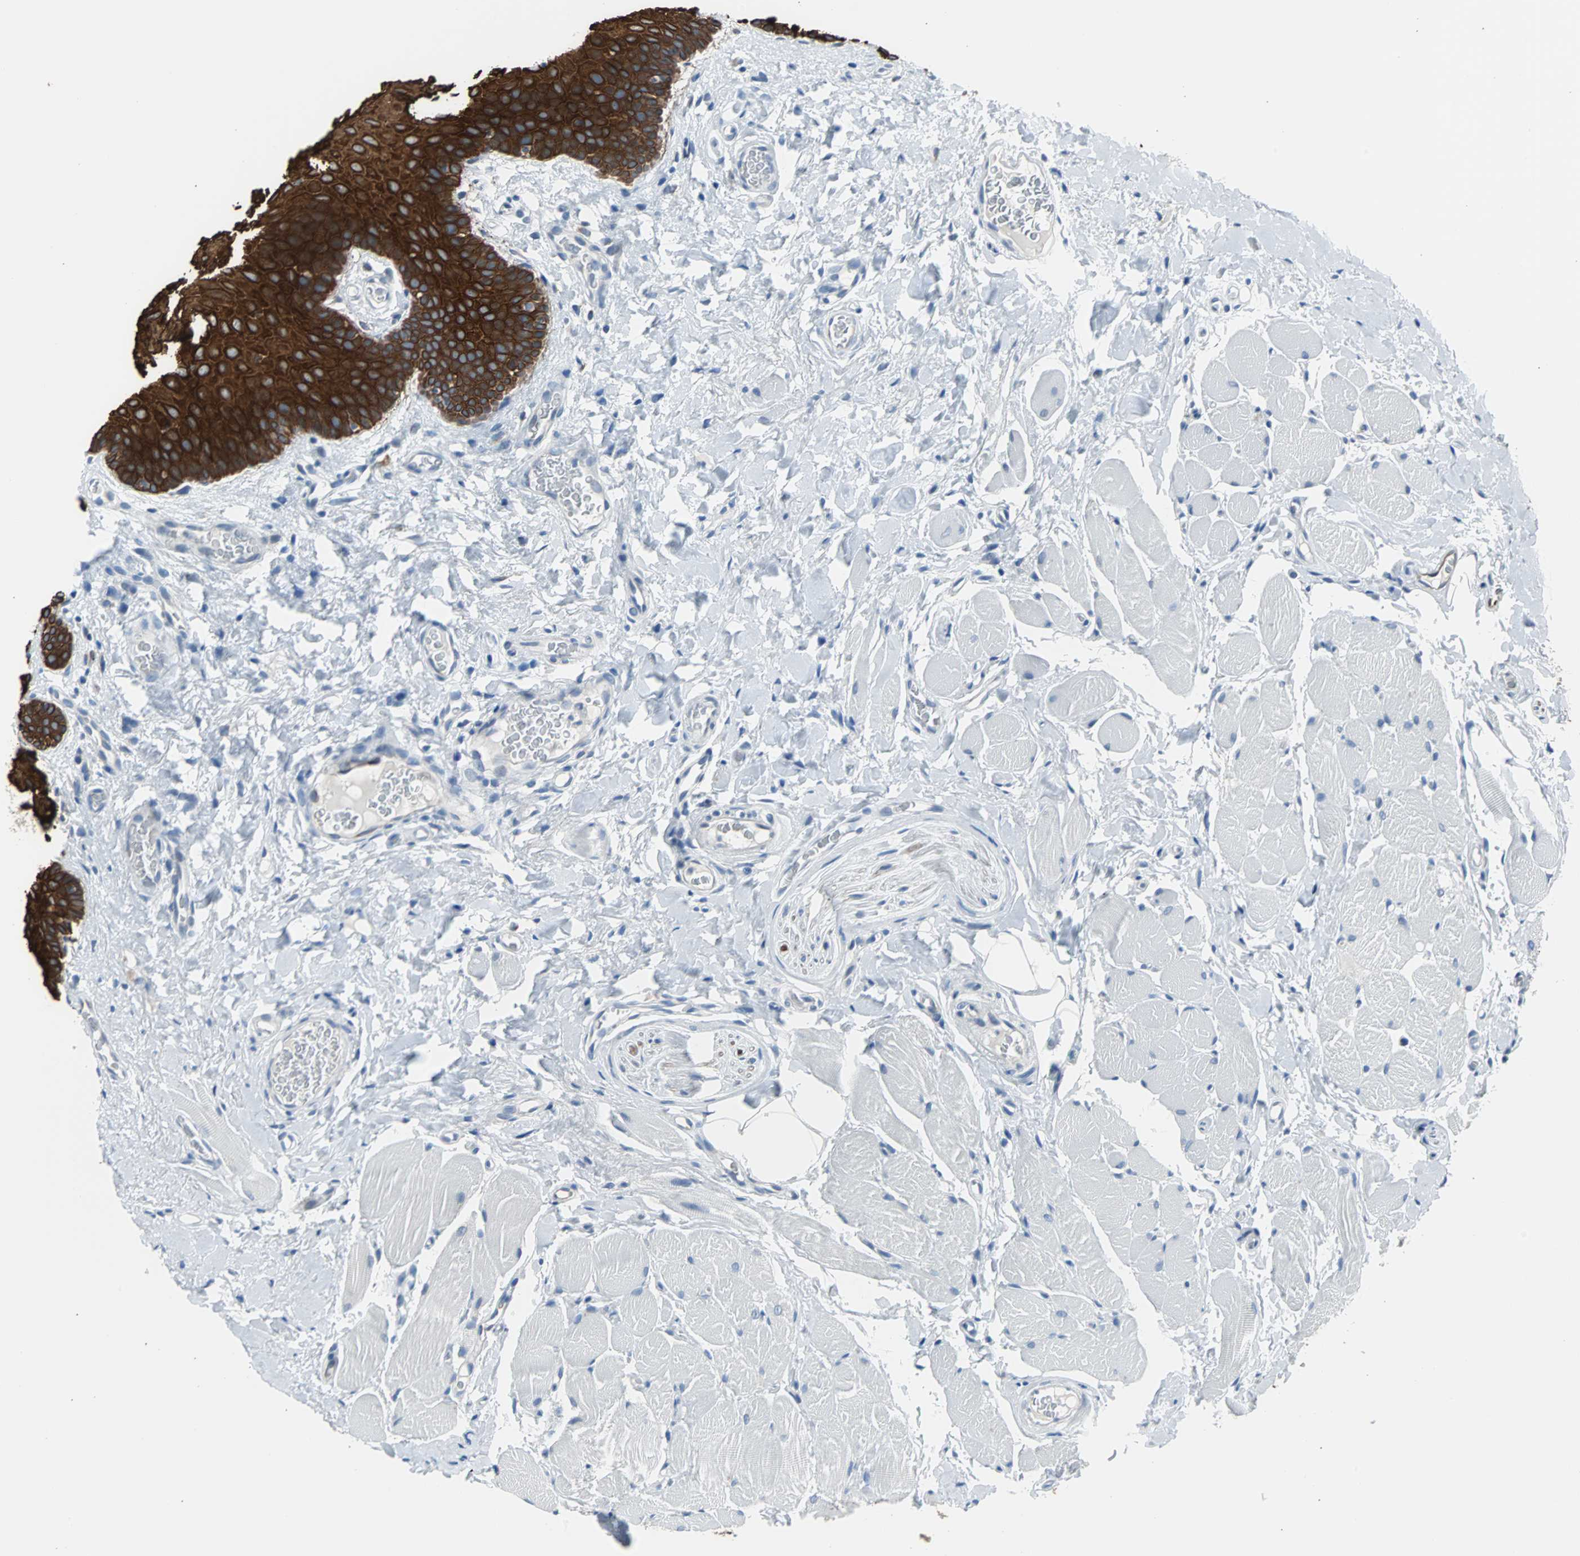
{"staining": {"intensity": "strong", "quantity": ">75%", "location": "cytoplasmic/membranous"}, "tissue": "oral mucosa", "cell_type": "Squamous epithelial cells", "image_type": "normal", "snomed": [{"axis": "morphology", "description": "Normal tissue, NOS"}, {"axis": "topography", "description": "Oral tissue"}], "caption": "IHC histopathology image of unremarkable human oral mucosa stained for a protein (brown), which demonstrates high levels of strong cytoplasmic/membranous expression in about >75% of squamous epithelial cells.", "gene": "KRT7", "patient": {"sex": "male", "age": 54}}